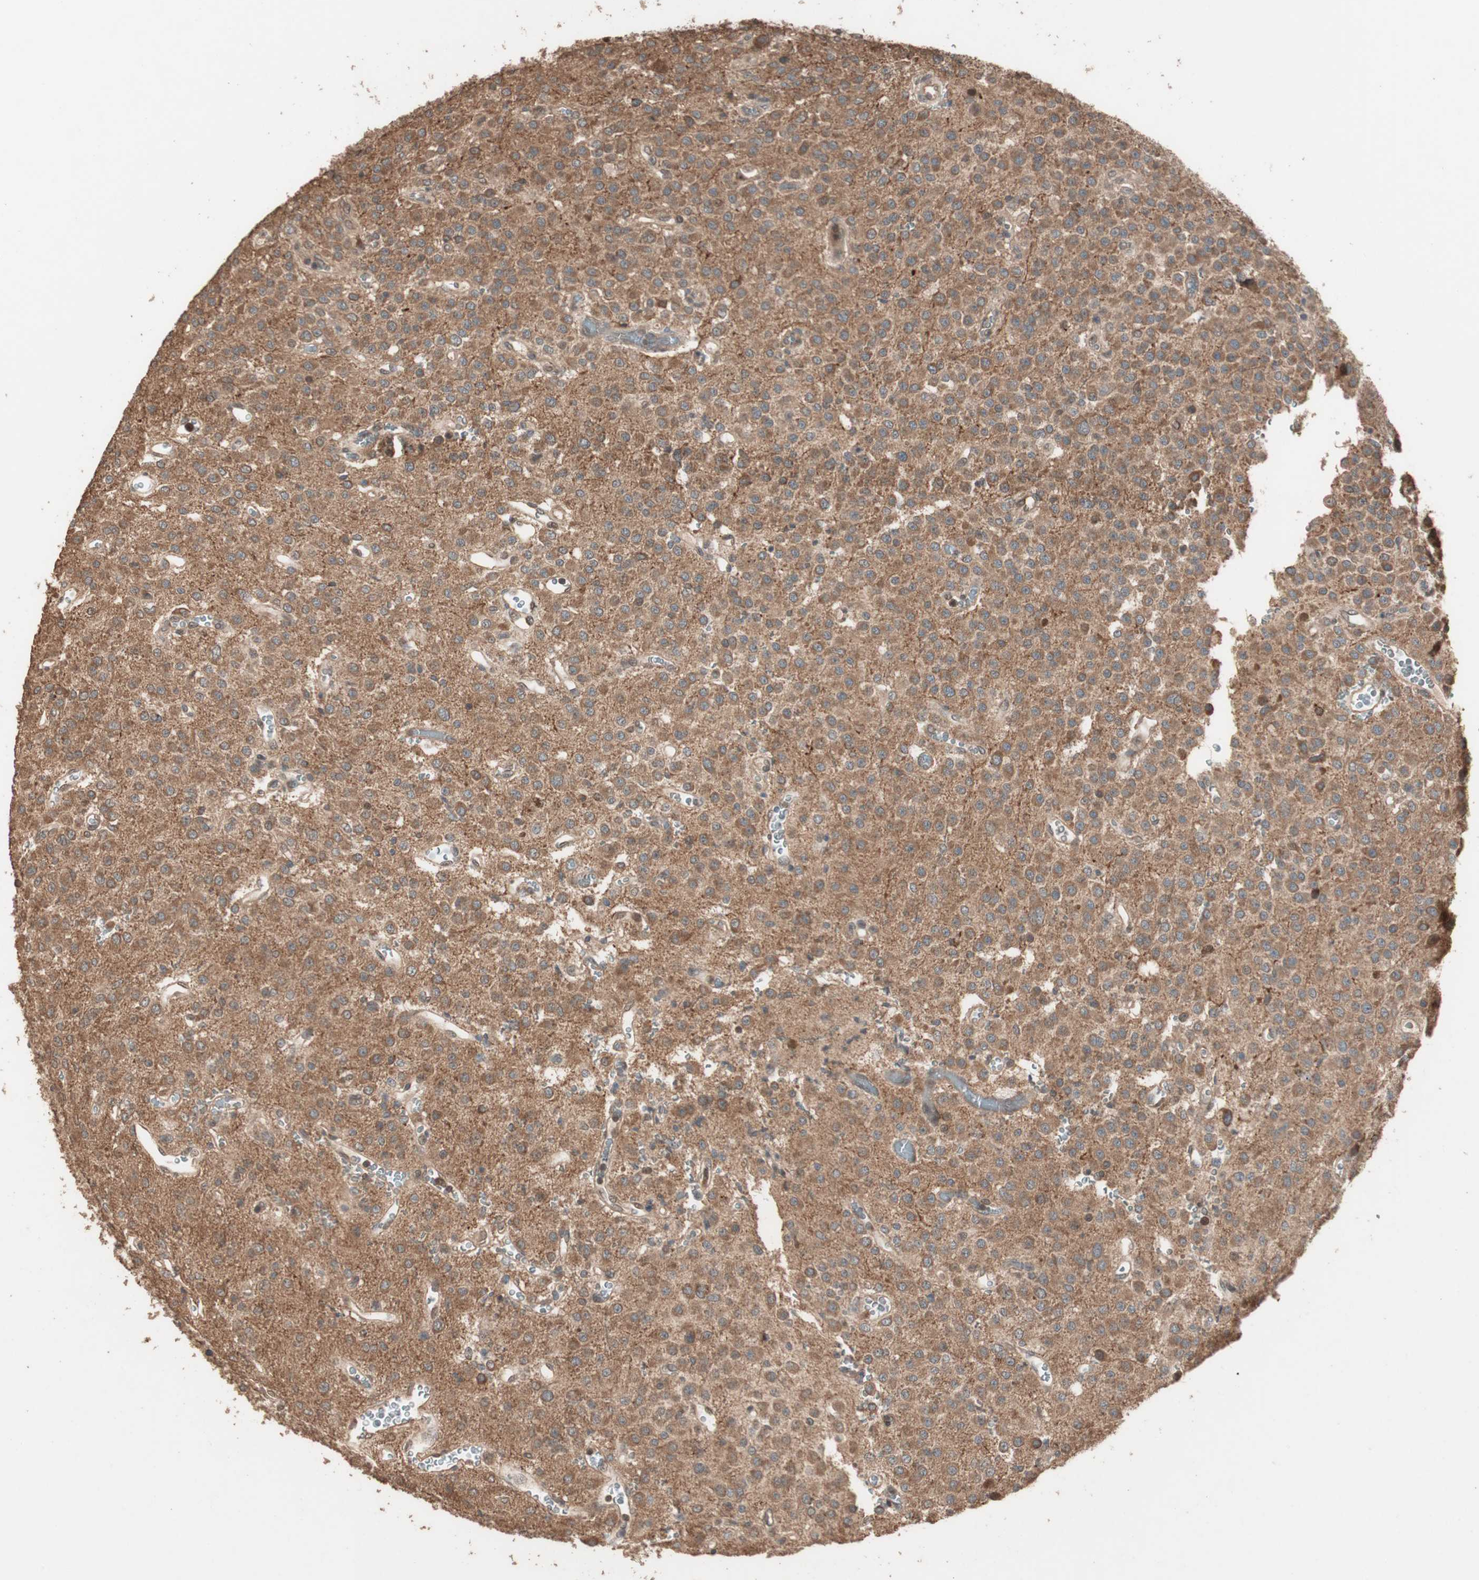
{"staining": {"intensity": "moderate", "quantity": ">75%", "location": "cytoplasmic/membranous"}, "tissue": "glioma", "cell_type": "Tumor cells", "image_type": "cancer", "snomed": [{"axis": "morphology", "description": "Glioma, malignant, Low grade"}, {"axis": "topography", "description": "Brain"}], "caption": "The photomicrograph demonstrates immunohistochemical staining of malignant glioma (low-grade). There is moderate cytoplasmic/membranous positivity is present in about >75% of tumor cells.", "gene": "USP20", "patient": {"sex": "male", "age": 38}}